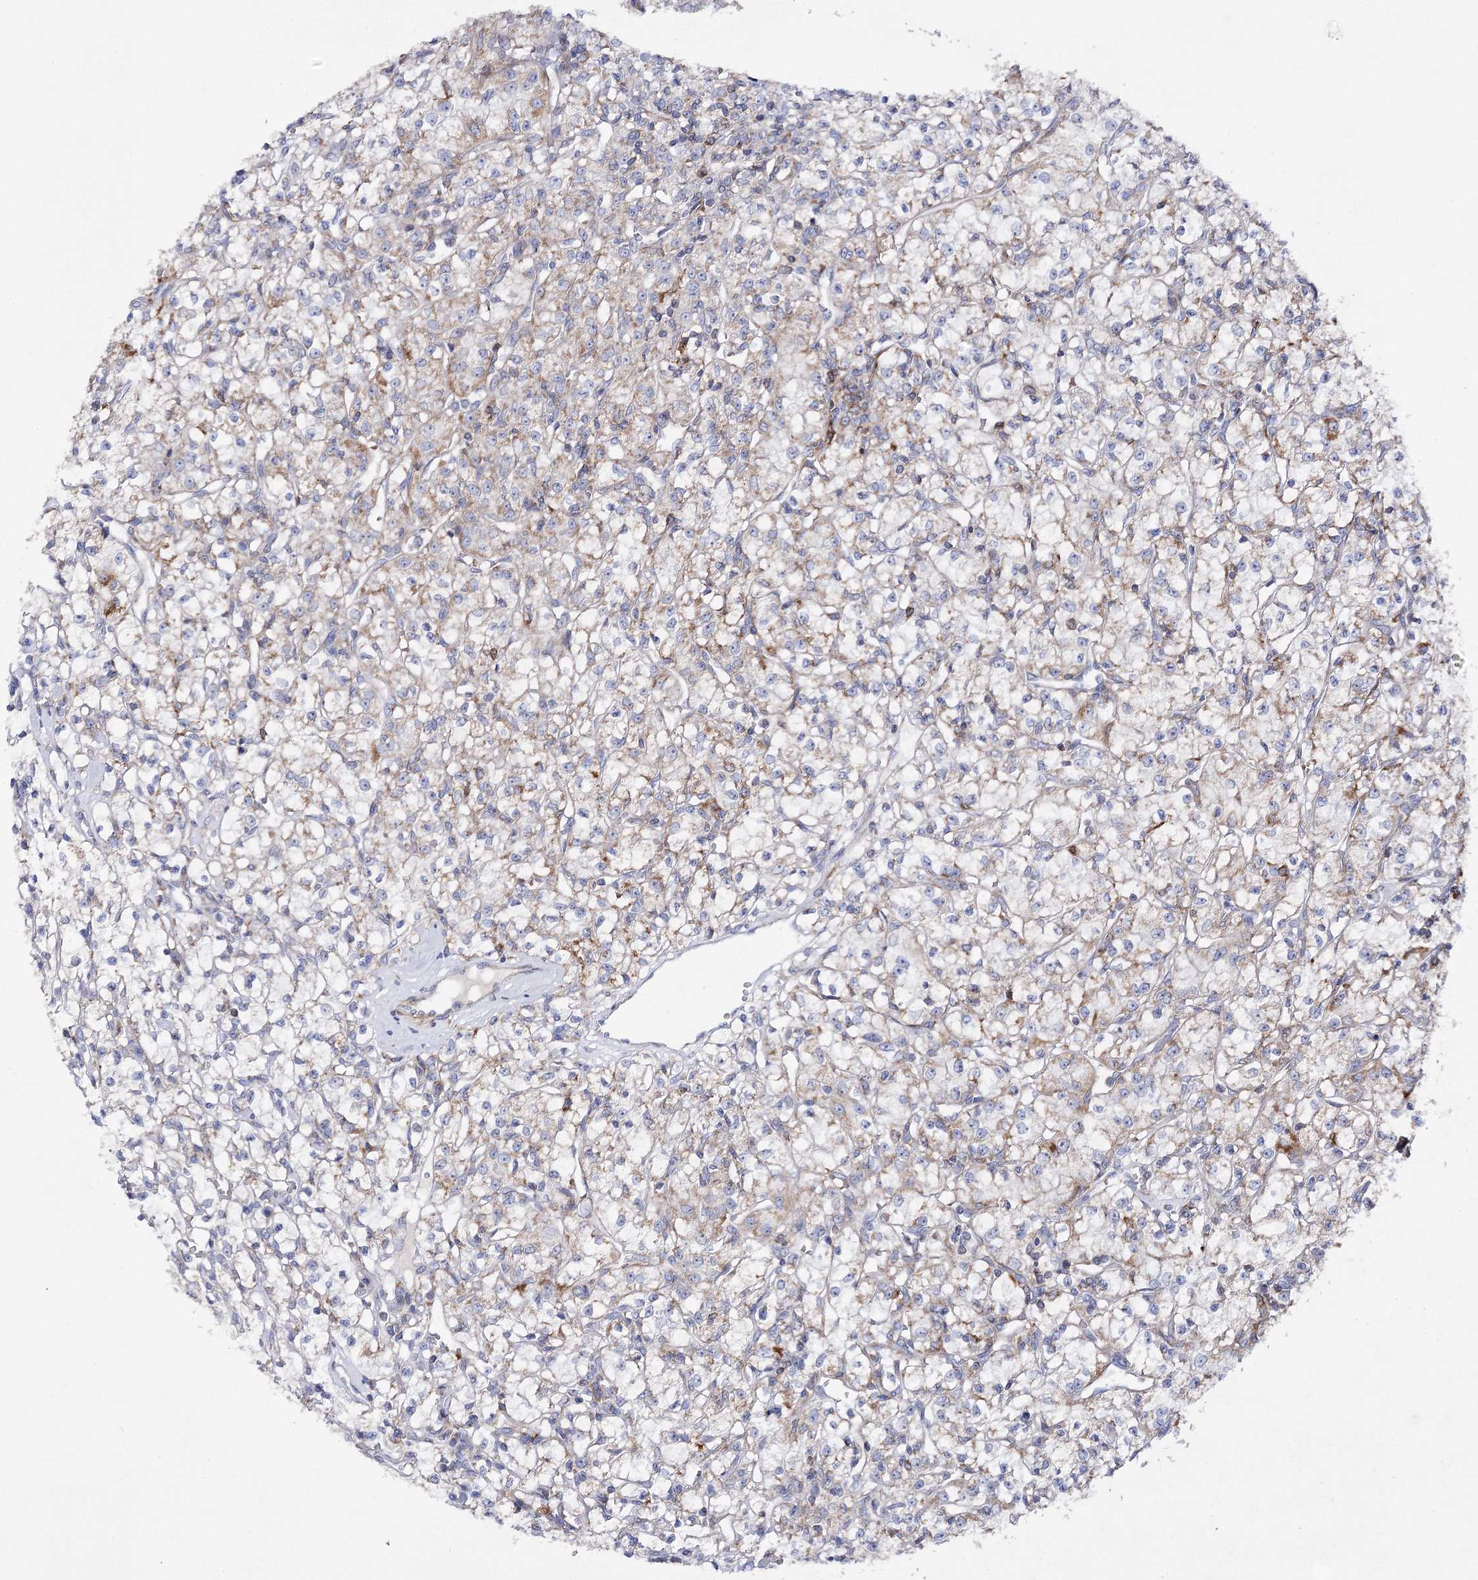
{"staining": {"intensity": "weak", "quantity": "25%-75%", "location": "cytoplasmic/membranous"}, "tissue": "renal cancer", "cell_type": "Tumor cells", "image_type": "cancer", "snomed": [{"axis": "morphology", "description": "Adenocarcinoma, NOS"}, {"axis": "topography", "description": "Kidney"}], "caption": "Brown immunohistochemical staining in human renal cancer (adenocarcinoma) exhibits weak cytoplasmic/membranous expression in approximately 25%-75% of tumor cells. The staining was performed using DAB, with brown indicating positive protein expression. Nuclei are stained blue with hematoxylin.", "gene": "COX15", "patient": {"sex": "female", "age": 59}}